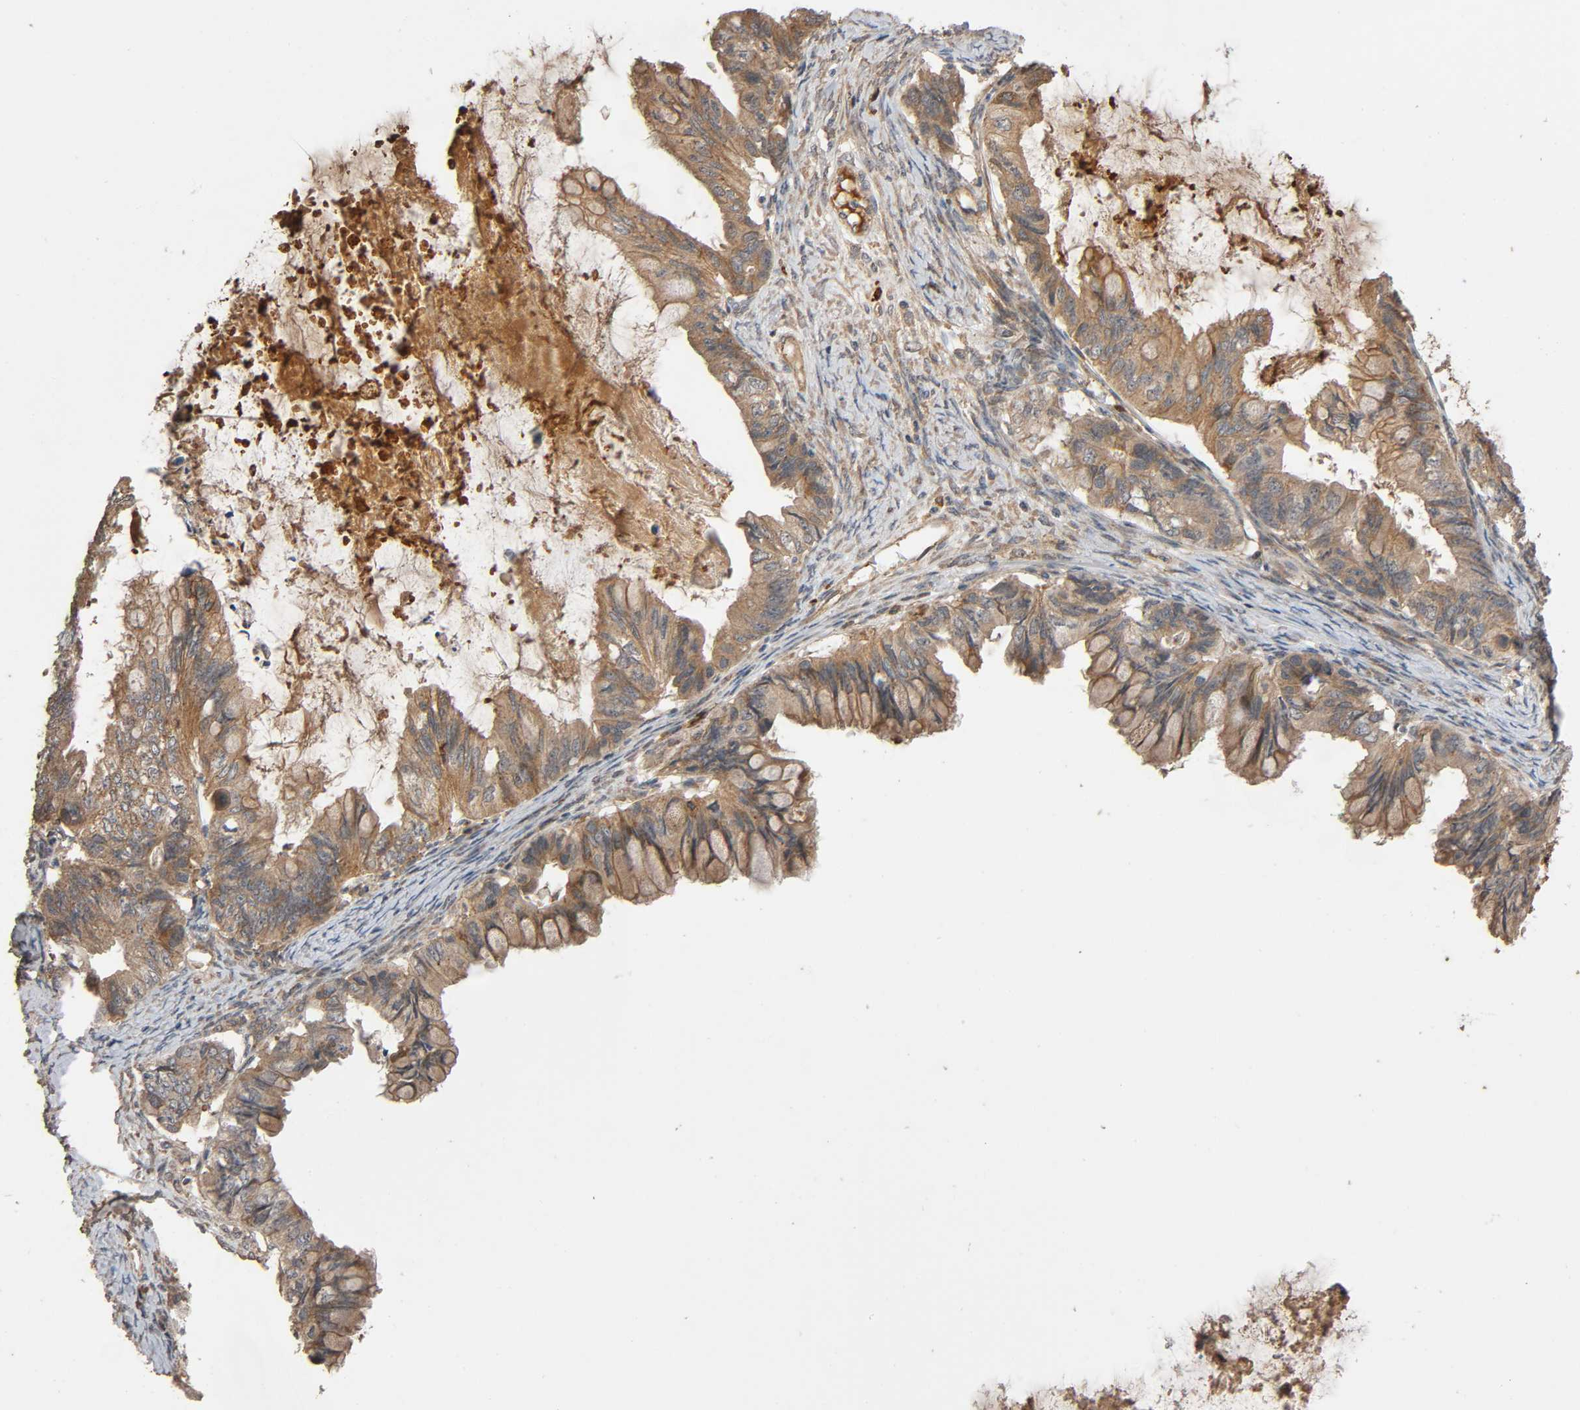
{"staining": {"intensity": "moderate", "quantity": ">75%", "location": "cytoplasmic/membranous"}, "tissue": "ovarian cancer", "cell_type": "Tumor cells", "image_type": "cancer", "snomed": [{"axis": "morphology", "description": "Cystadenocarcinoma, mucinous, NOS"}, {"axis": "topography", "description": "Ovary"}], "caption": "Approximately >75% of tumor cells in human ovarian cancer show moderate cytoplasmic/membranous protein positivity as visualized by brown immunohistochemical staining.", "gene": "MAP3K8", "patient": {"sex": "female", "age": 80}}